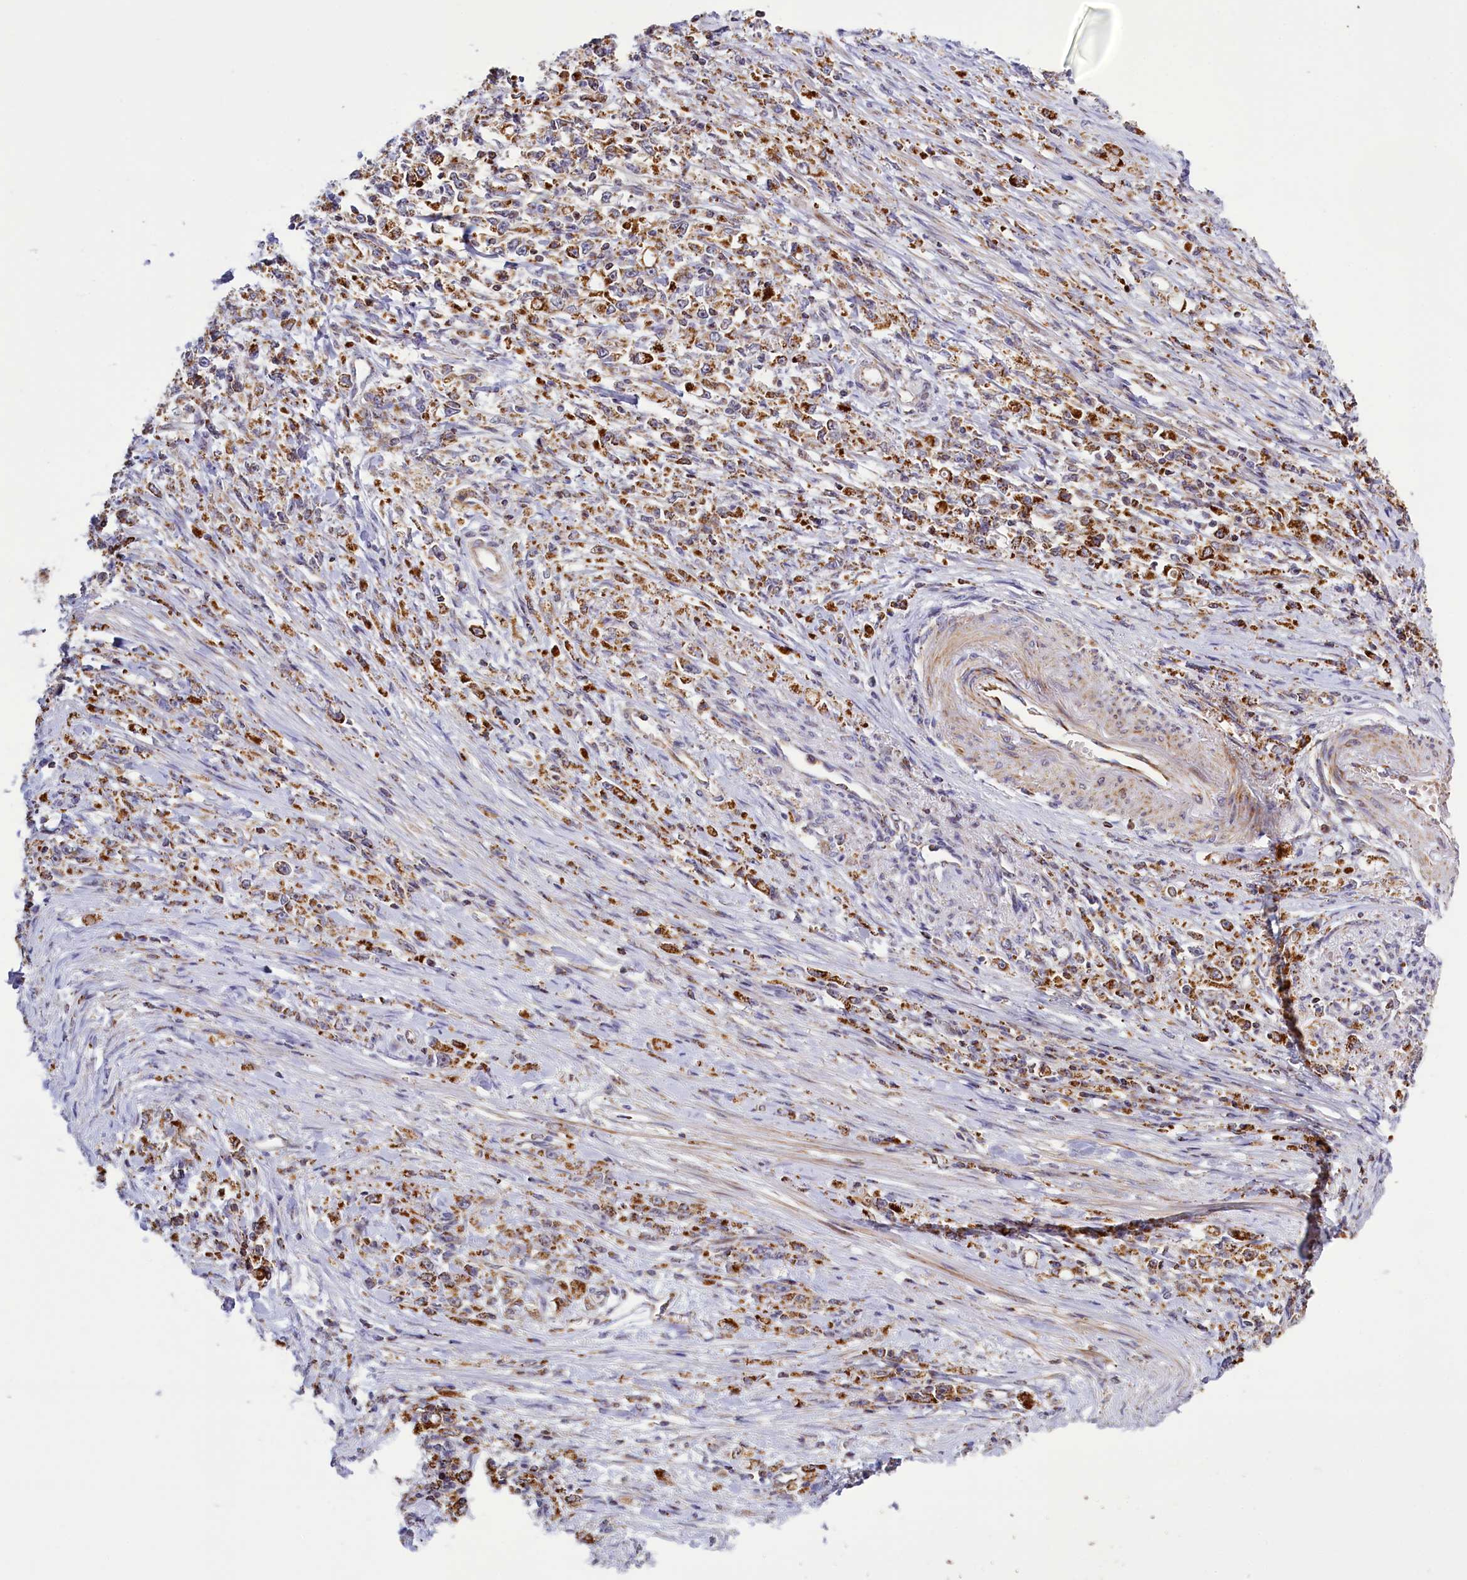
{"staining": {"intensity": "moderate", "quantity": ">75%", "location": "cytoplasmic/membranous"}, "tissue": "stomach cancer", "cell_type": "Tumor cells", "image_type": "cancer", "snomed": [{"axis": "morphology", "description": "Adenocarcinoma, NOS"}, {"axis": "topography", "description": "Stomach"}], "caption": "Protein analysis of adenocarcinoma (stomach) tissue displays moderate cytoplasmic/membranous positivity in approximately >75% of tumor cells. (brown staining indicates protein expression, while blue staining denotes nuclei).", "gene": "DYNC2H1", "patient": {"sex": "female", "age": 59}}